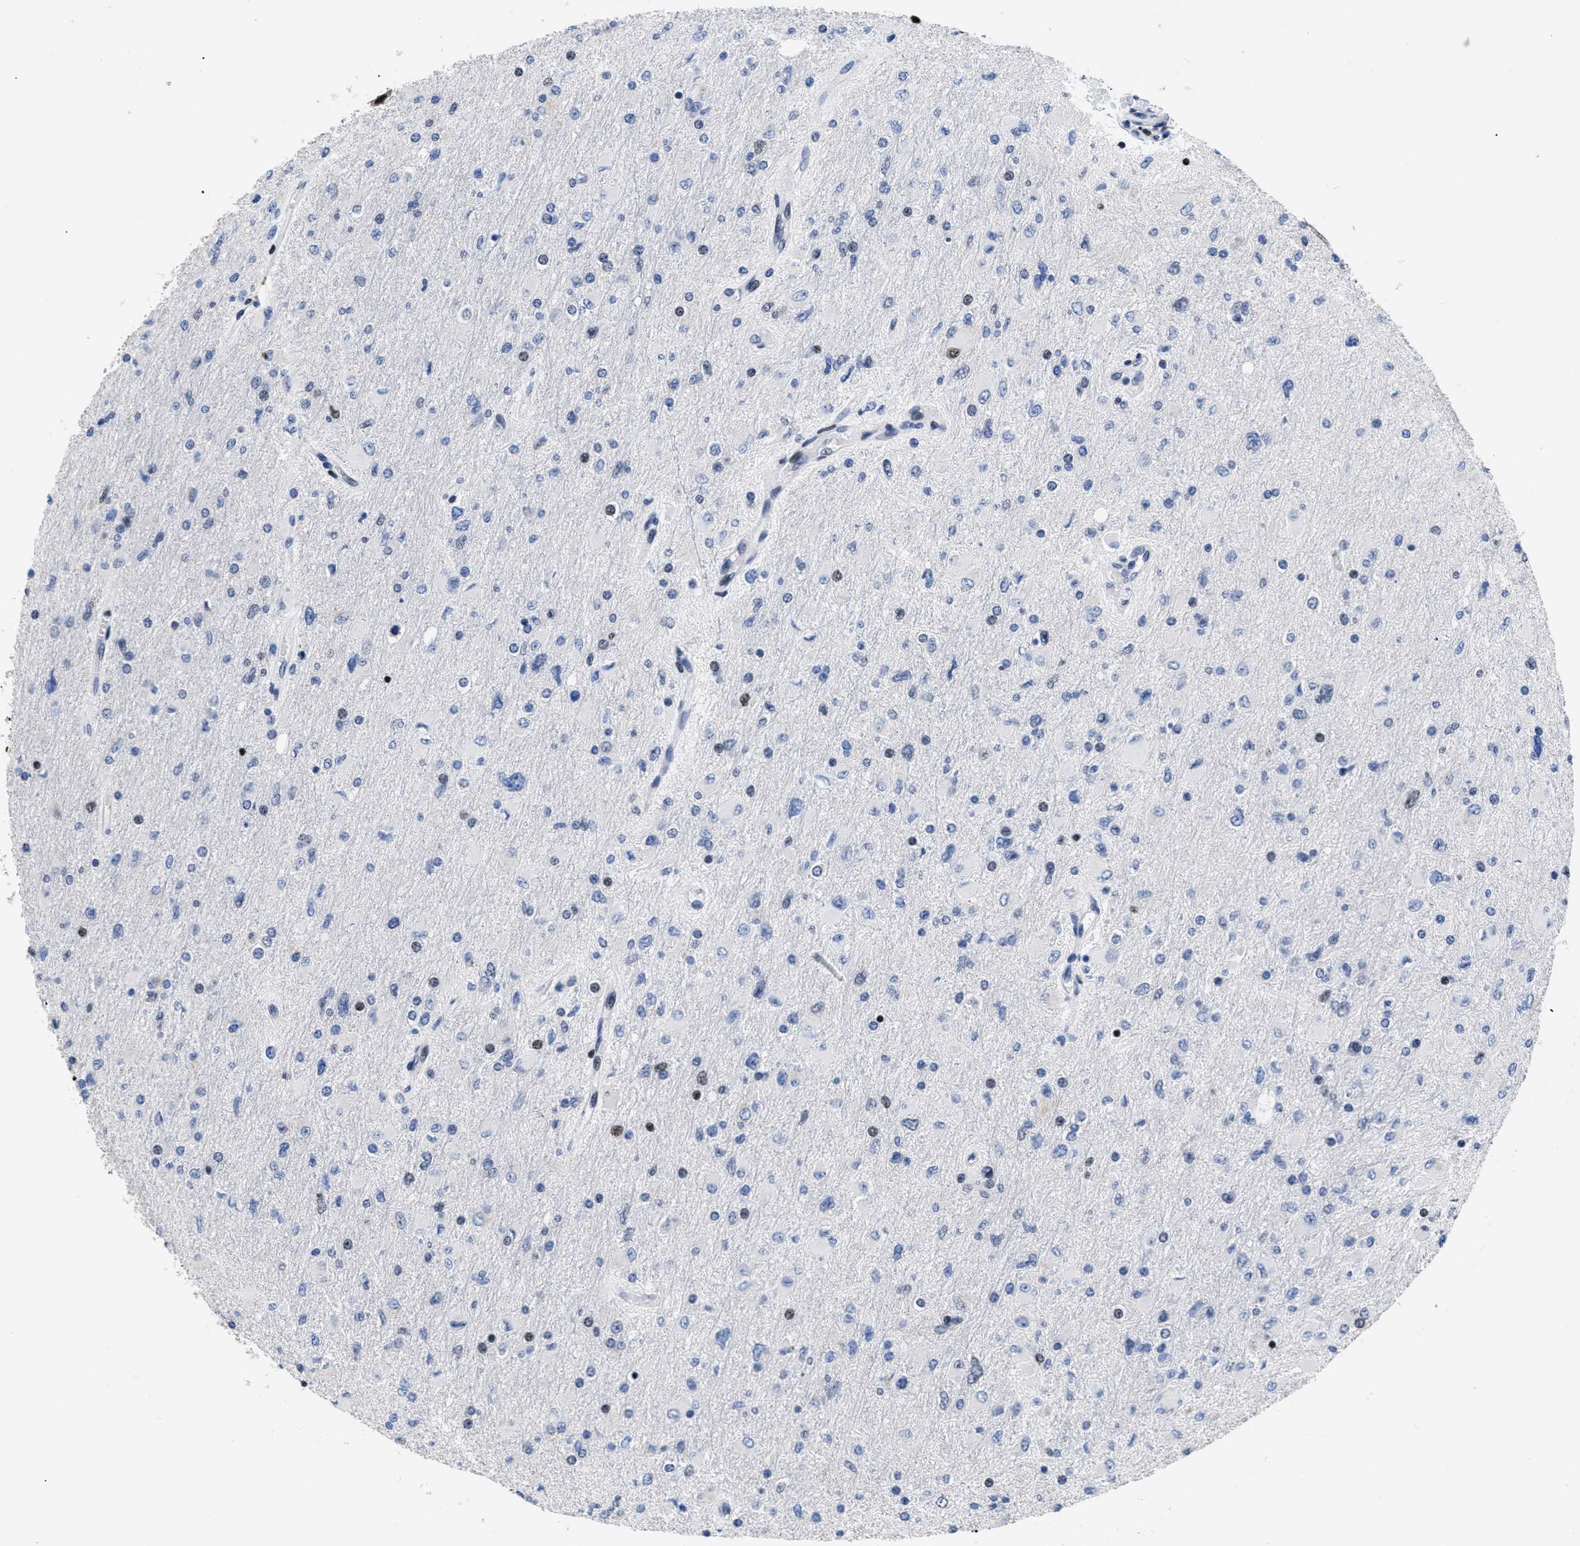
{"staining": {"intensity": "moderate", "quantity": "<25%", "location": "nuclear"}, "tissue": "glioma", "cell_type": "Tumor cells", "image_type": "cancer", "snomed": [{"axis": "morphology", "description": "Glioma, malignant, High grade"}, {"axis": "topography", "description": "Cerebral cortex"}], "caption": "Protein staining of malignant glioma (high-grade) tissue demonstrates moderate nuclear expression in approximately <25% of tumor cells.", "gene": "CALHM3", "patient": {"sex": "female", "age": 36}}